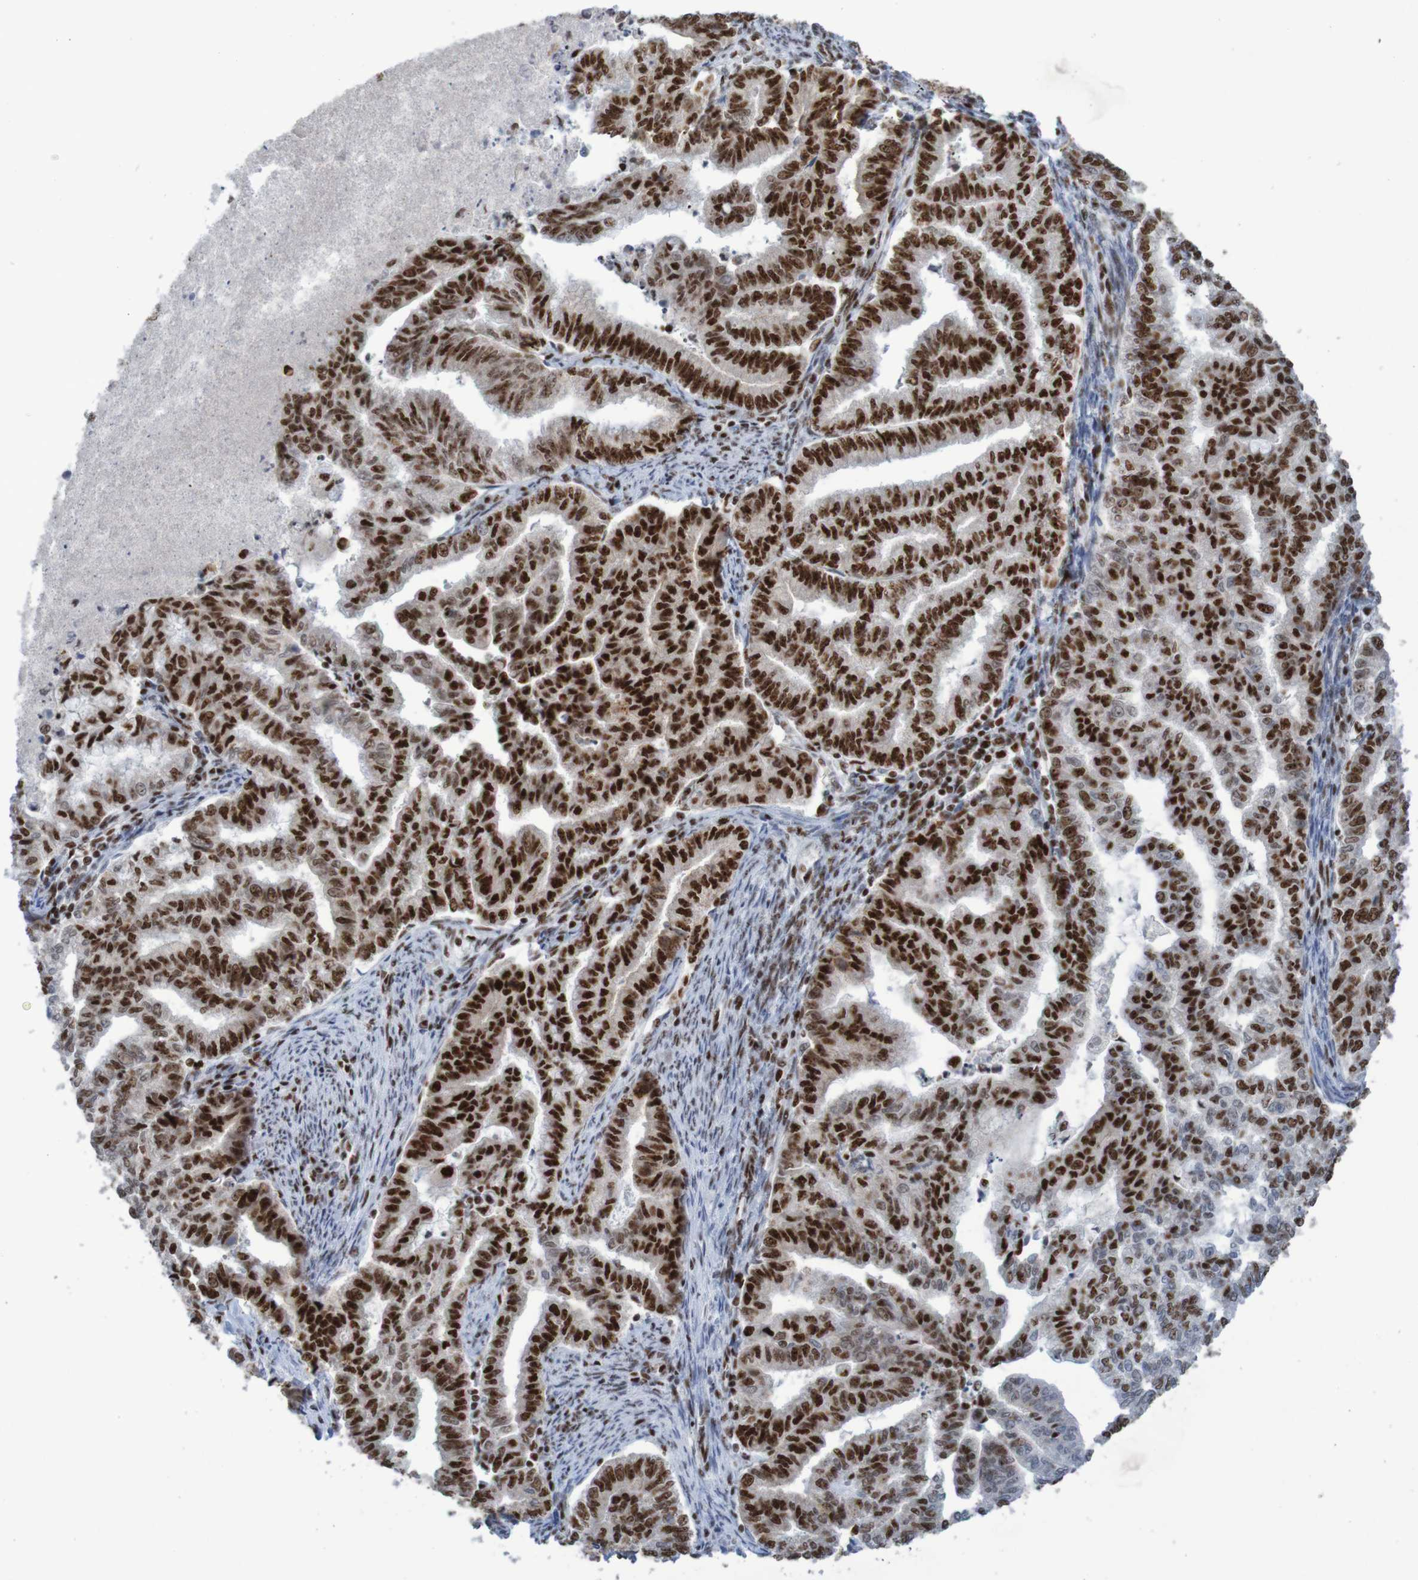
{"staining": {"intensity": "strong", "quantity": ">75%", "location": "nuclear"}, "tissue": "endometrial cancer", "cell_type": "Tumor cells", "image_type": "cancer", "snomed": [{"axis": "morphology", "description": "Adenocarcinoma, NOS"}, {"axis": "topography", "description": "Endometrium"}], "caption": "Tumor cells show high levels of strong nuclear positivity in about >75% of cells in endometrial cancer.", "gene": "THRAP3", "patient": {"sex": "female", "age": 79}}